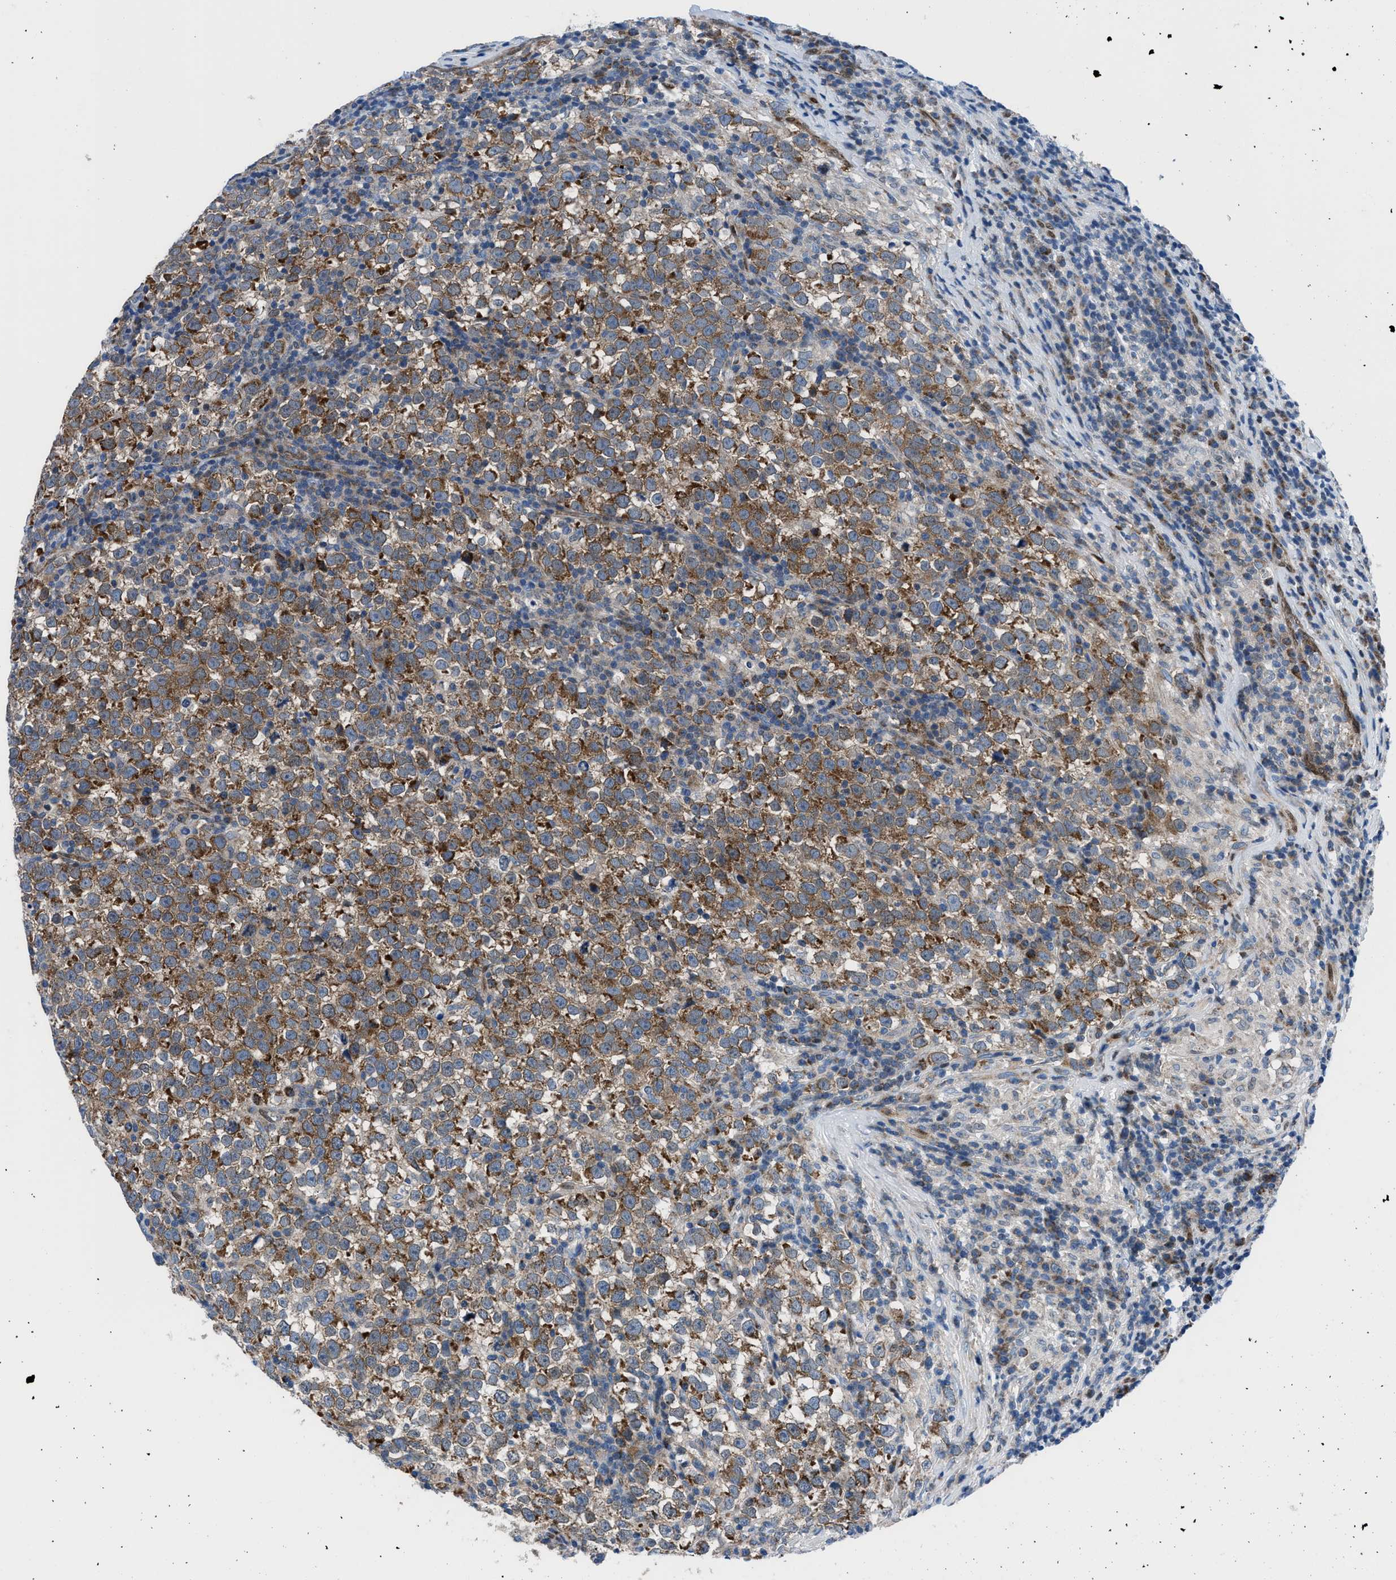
{"staining": {"intensity": "moderate", "quantity": ">75%", "location": "cytoplasmic/membranous"}, "tissue": "testis cancer", "cell_type": "Tumor cells", "image_type": "cancer", "snomed": [{"axis": "morphology", "description": "Normal tissue, NOS"}, {"axis": "morphology", "description": "Seminoma, NOS"}, {"axis": "topography", "description": "Testis"}], "caption": "Seminoma (testis) was stained to show a protein in brown. There is medium levels of moderate cytoplasmic/membranous staining in approximately >75% of tumor cells. The protein is stained brown, and the nuclei are stained in blue (DAB IHC with brightfield microscopy, high magnification).", "gene": "LMO2", "patient": {"sex": "male", "age": 43}}